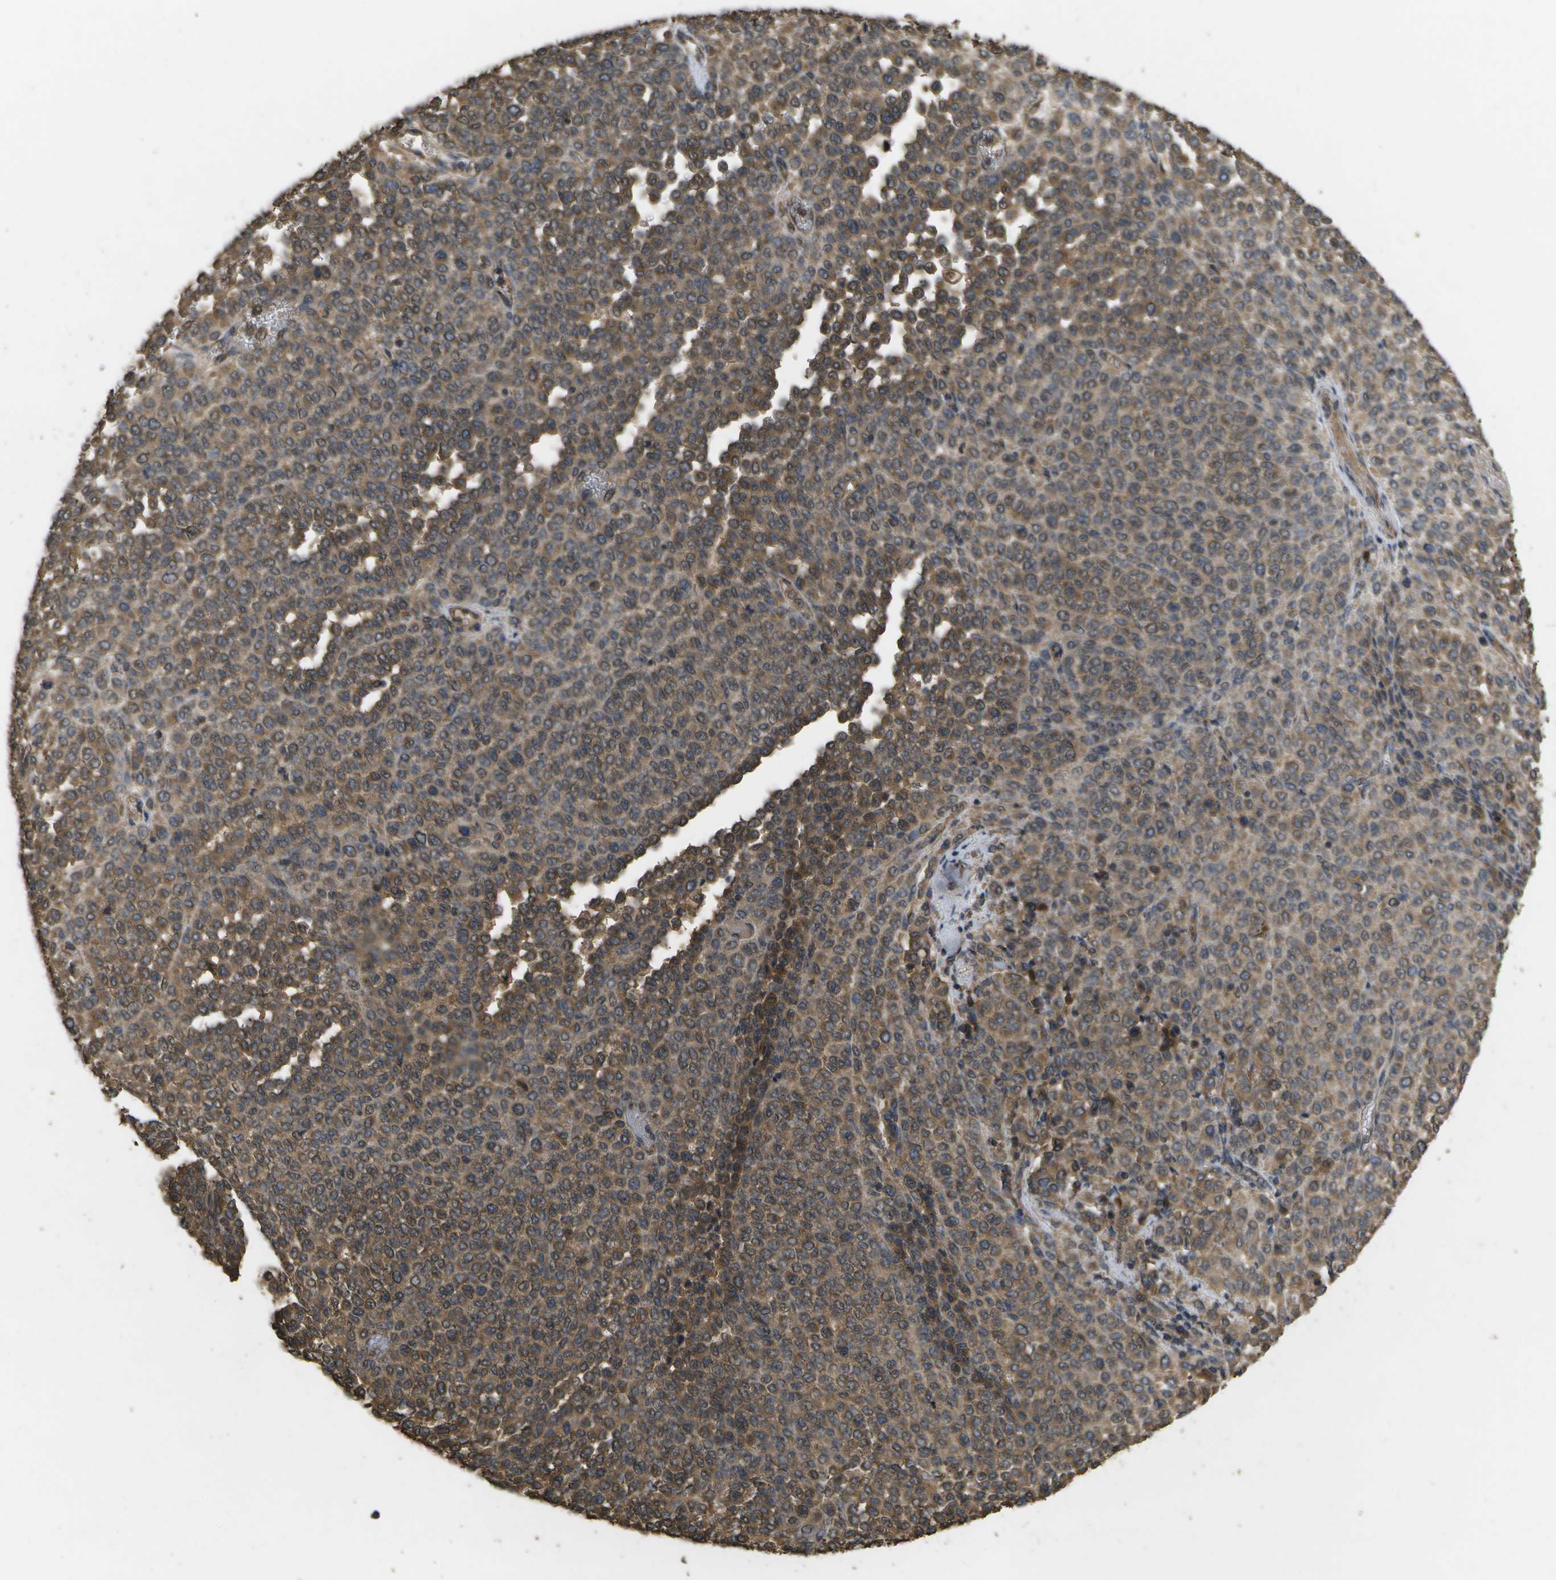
{"staining": {"intensity": "moderate", "quantity": ">75%", "location": "cytoplasmic/membranous"}, "tissue": "melanoma", "cell_type": "Tumor cells", "image_type": "cancer", "snomed": [{"axis": "morphology", "description": "Malignant melanoma, Metastatic site"}, {"axis": "topography", "description": "Pancreas"}], "caption": "This micrograph displays immunohistochemistry staining of melanoma, with medium moderate cytoplasmic/membranous staining in about >75% of tumor cells.", "gene": "SACS", "patient": {"sex": "female", "age": 30}}